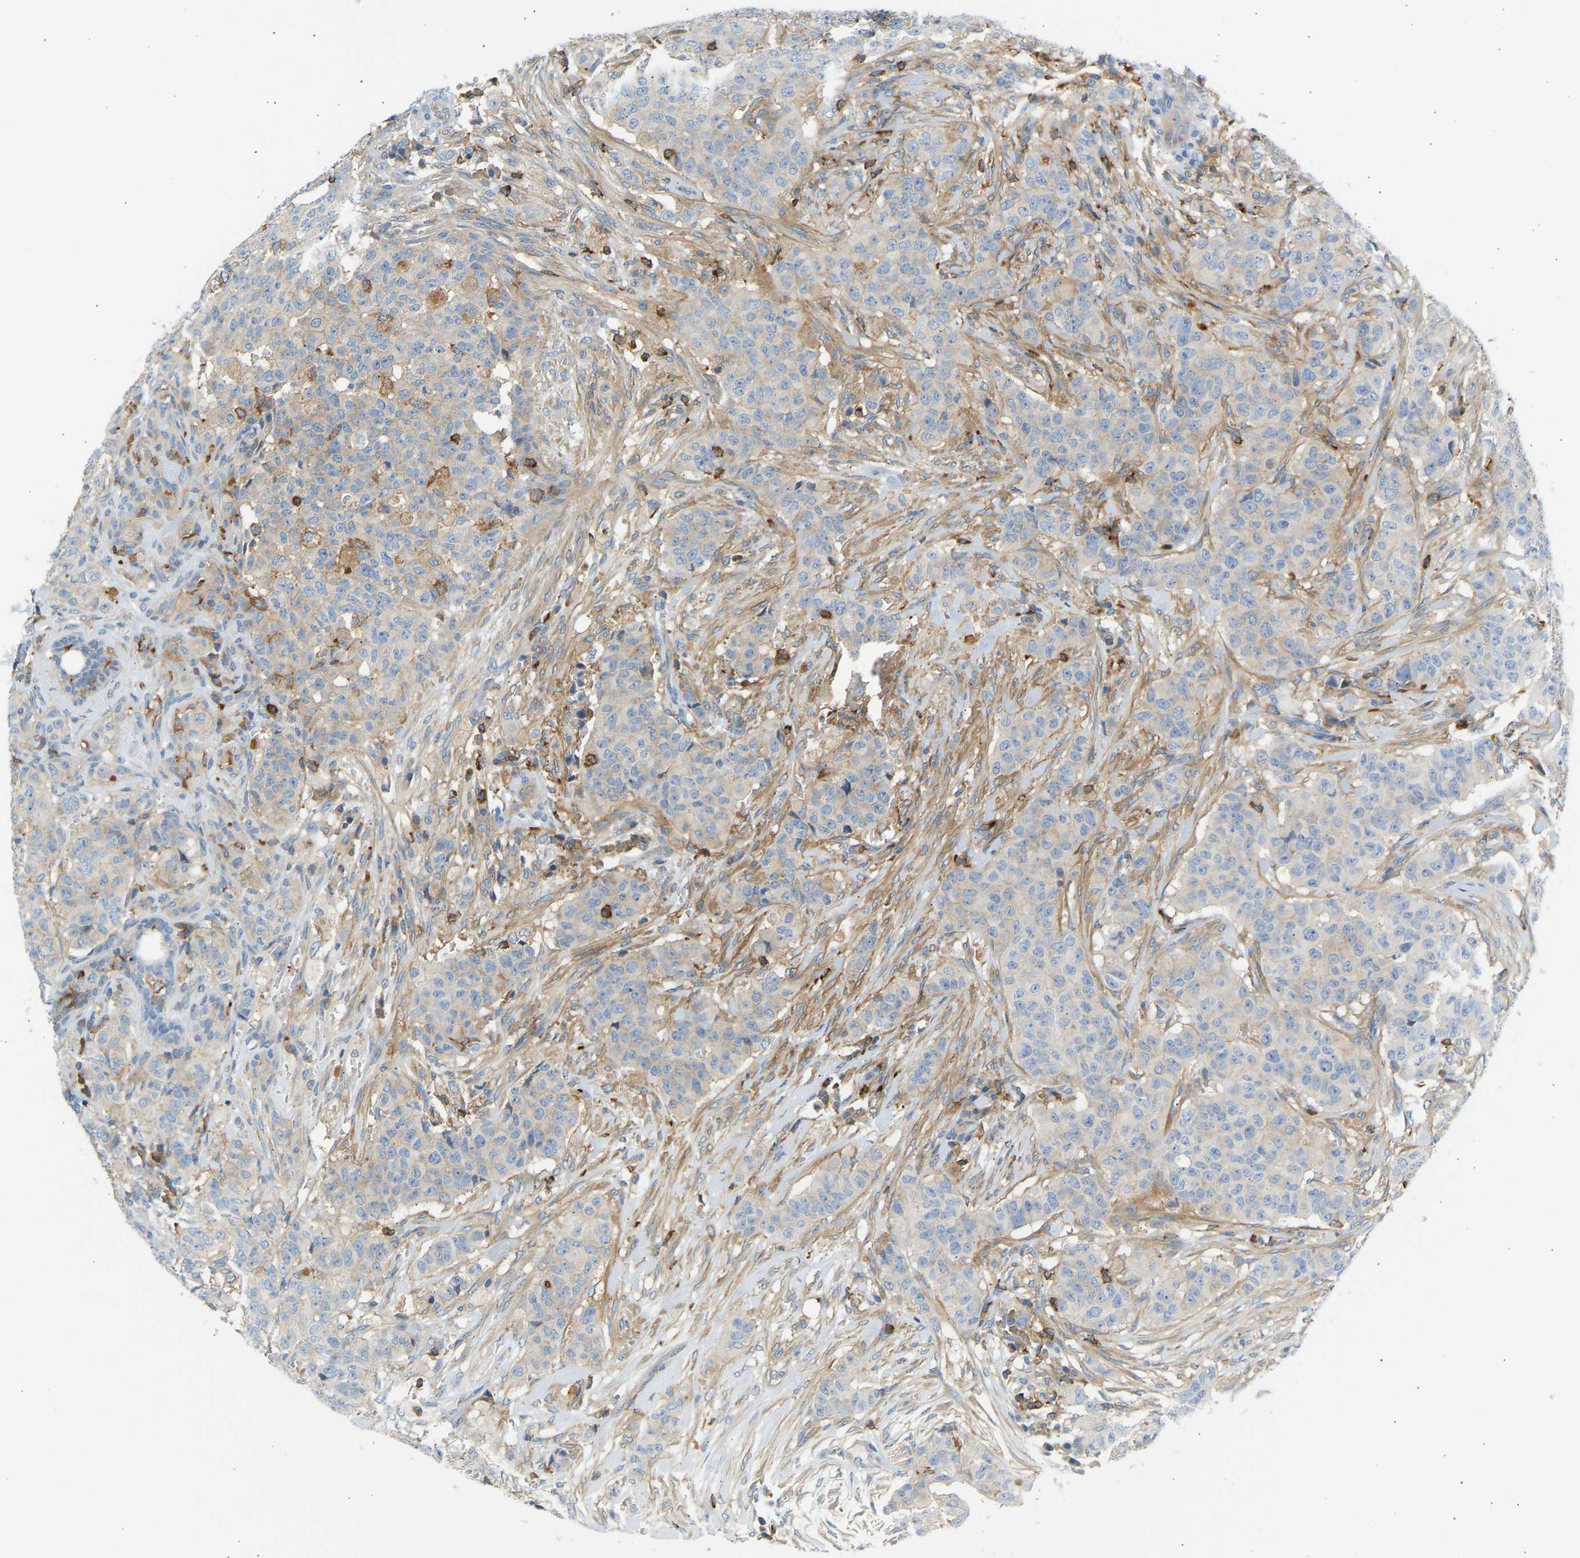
{"staining": {"intensity": "negative", "quantity": "none", "location": "none"}, "tissue": "breast cancer", "cell_type": "Tumor cells", "image_type": "cancer", "snomed": [{"axis": "morphology", "description": "Normal tissue, NOS"}, {"axis": "morphology", "description": "Duct carcinoma"}, {"axis": "topography", "description": "Breast"}], "caption": "IHC micrograph of breast cancer (infiltrating ductal carcinoma) stained for a protein (brown), which demonstrates no expression in tumor cells. Brightfield microscopy of immunohistochemistry stained with DAB (brown) and hematoxylin (blue), captured at high magnification.", "gene": "FNBP1", "patient": {"sex": "female", "age": 40}}